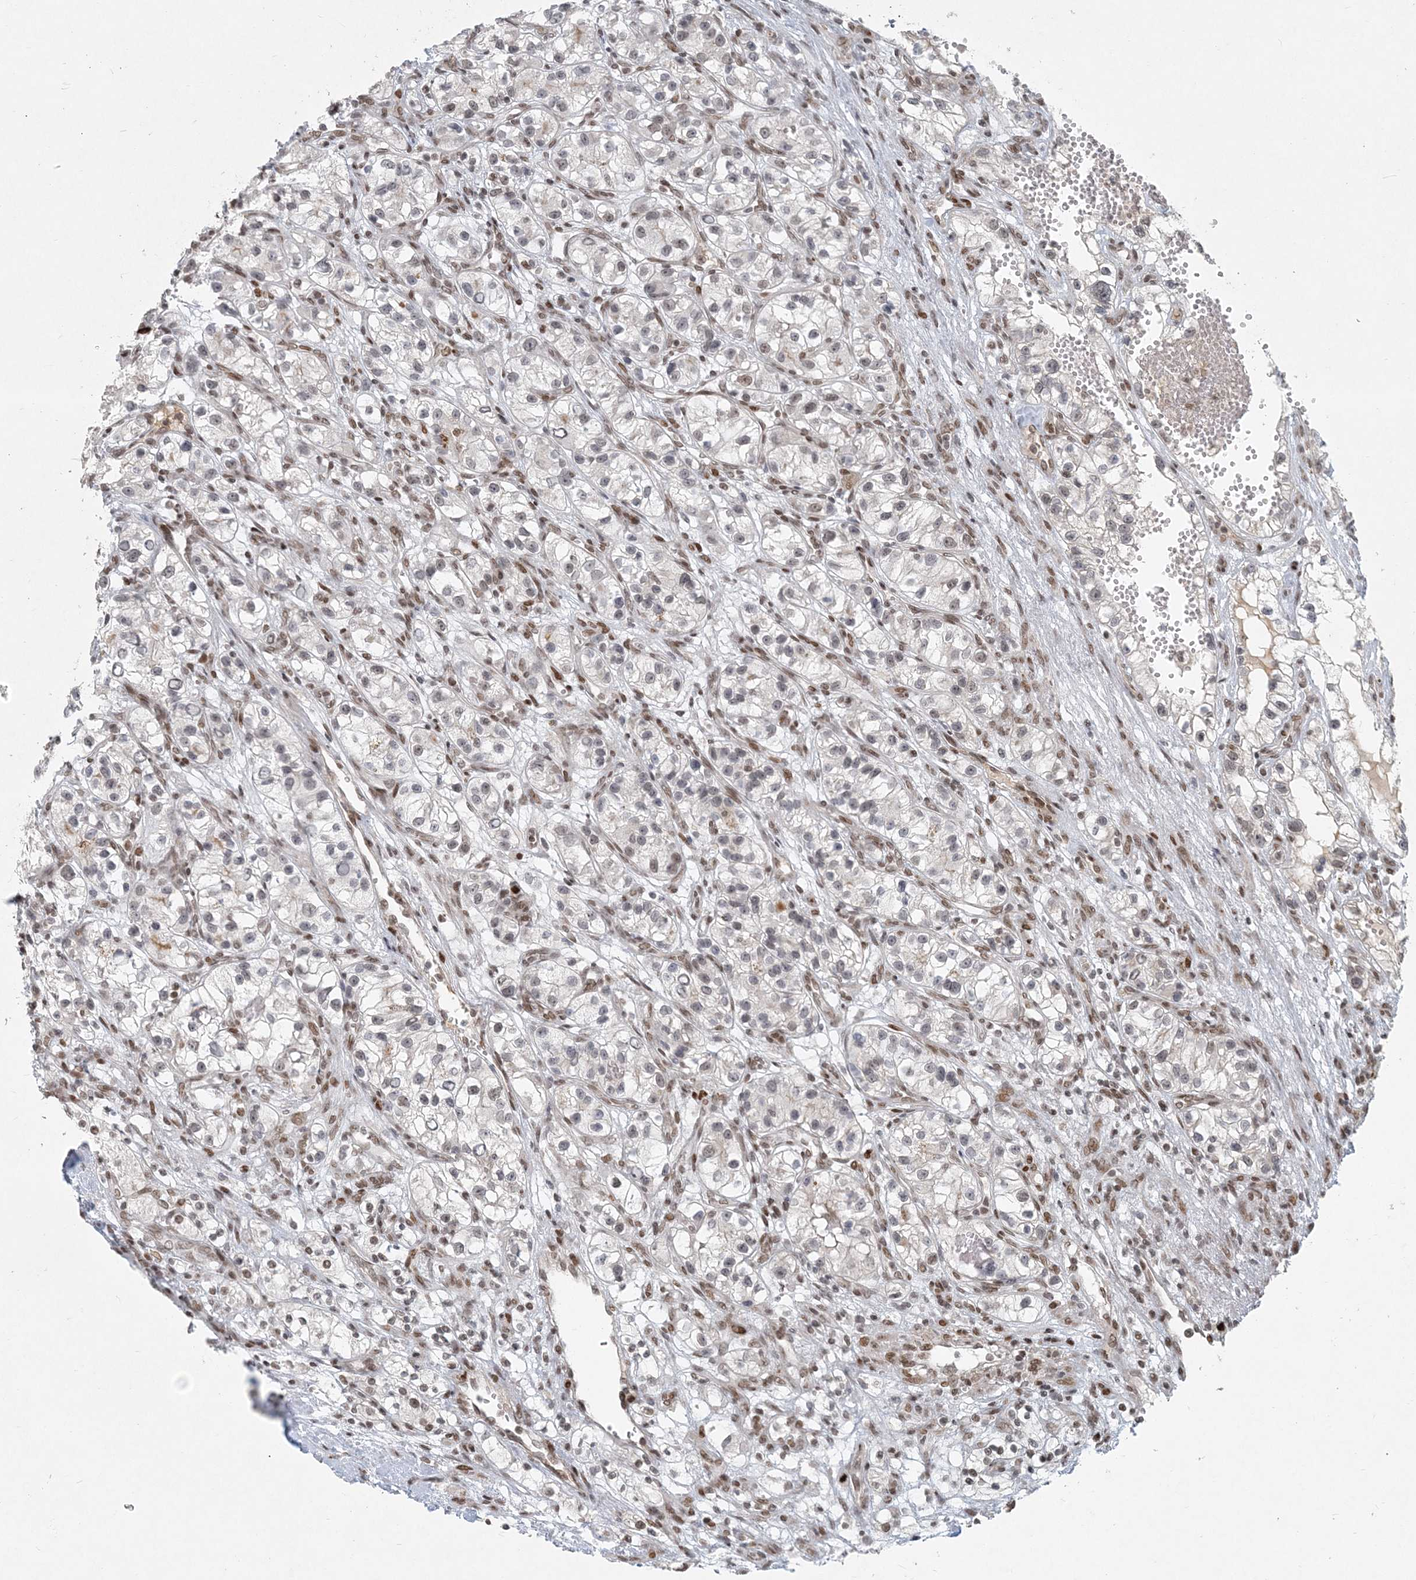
{"staining": {"intensity": "weak", "quantity": "<25%", "location": "nuclear"}, "tissue": "renal cancer", "cell_type": "Tumor cells", "image_type": "cancer", "snomed": [{"axis": "morphology", "description": "Adenocarcinoma, NOS"}, {"axis": "topography", "description": "Kidney"}], "caption": "This is an immunohistochemistry (IHC) histopathology image of renal cancer. There is no positivity in tumor cells.", "gene": "BAZ1B", "patient": {"sex": "female", "age": 57}}